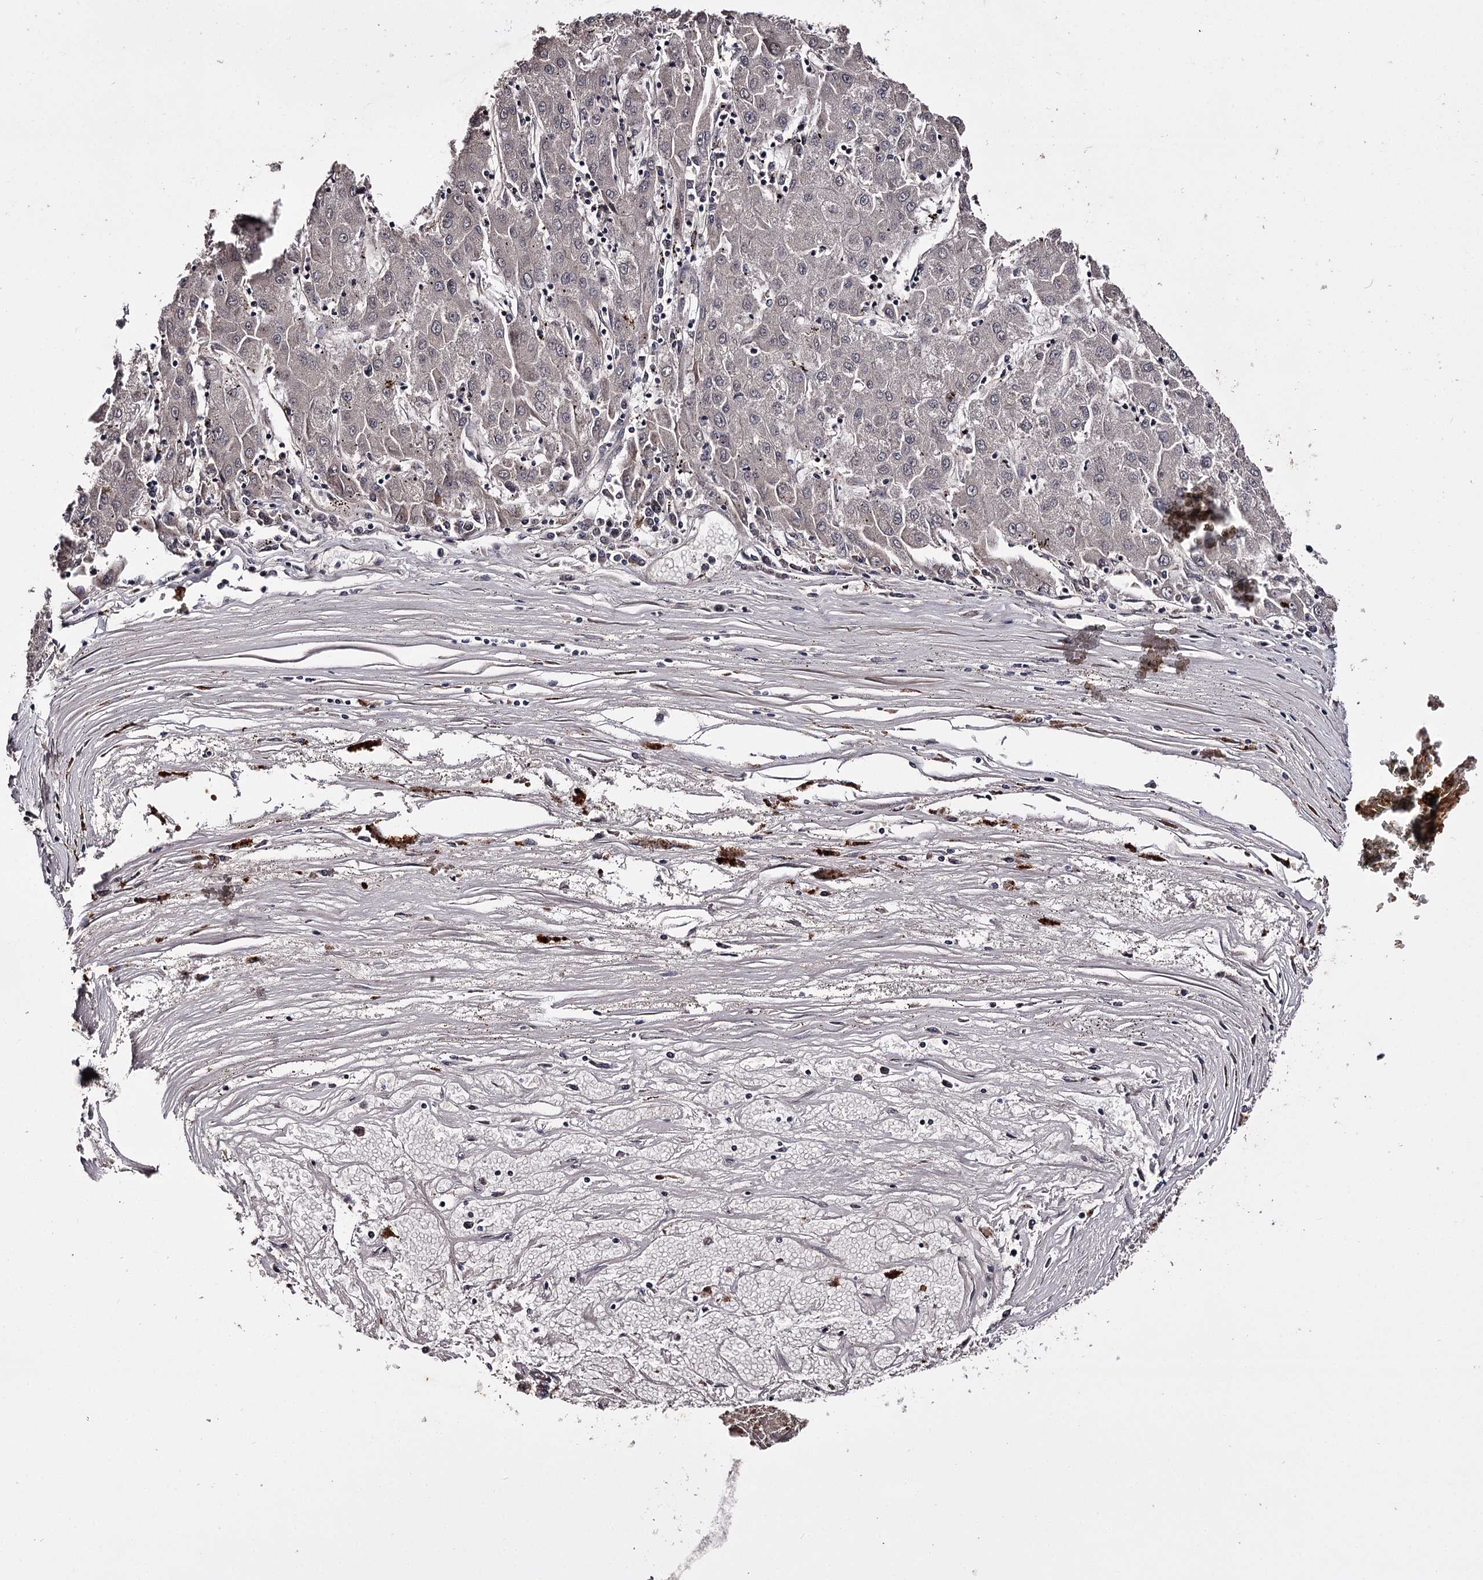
{"staining": {"intensity": "negative", "quantity": "none", "location": "none"}, "tissue": "liver cancer", "cell_type": "Tumor cells", "image_type": "cancer", "snomed": [{"axis": "morphology", "description": "Carcinoma, Hepatocellular, NOS"}, {"axis": "topography", "description": "Liver"}], "caption": "The micrograph shows no significant expression in tumor cells of liver hepatocellular carcinoma.", "gene": "RNF44", "patient": {"sex": "male", "age": 72}}